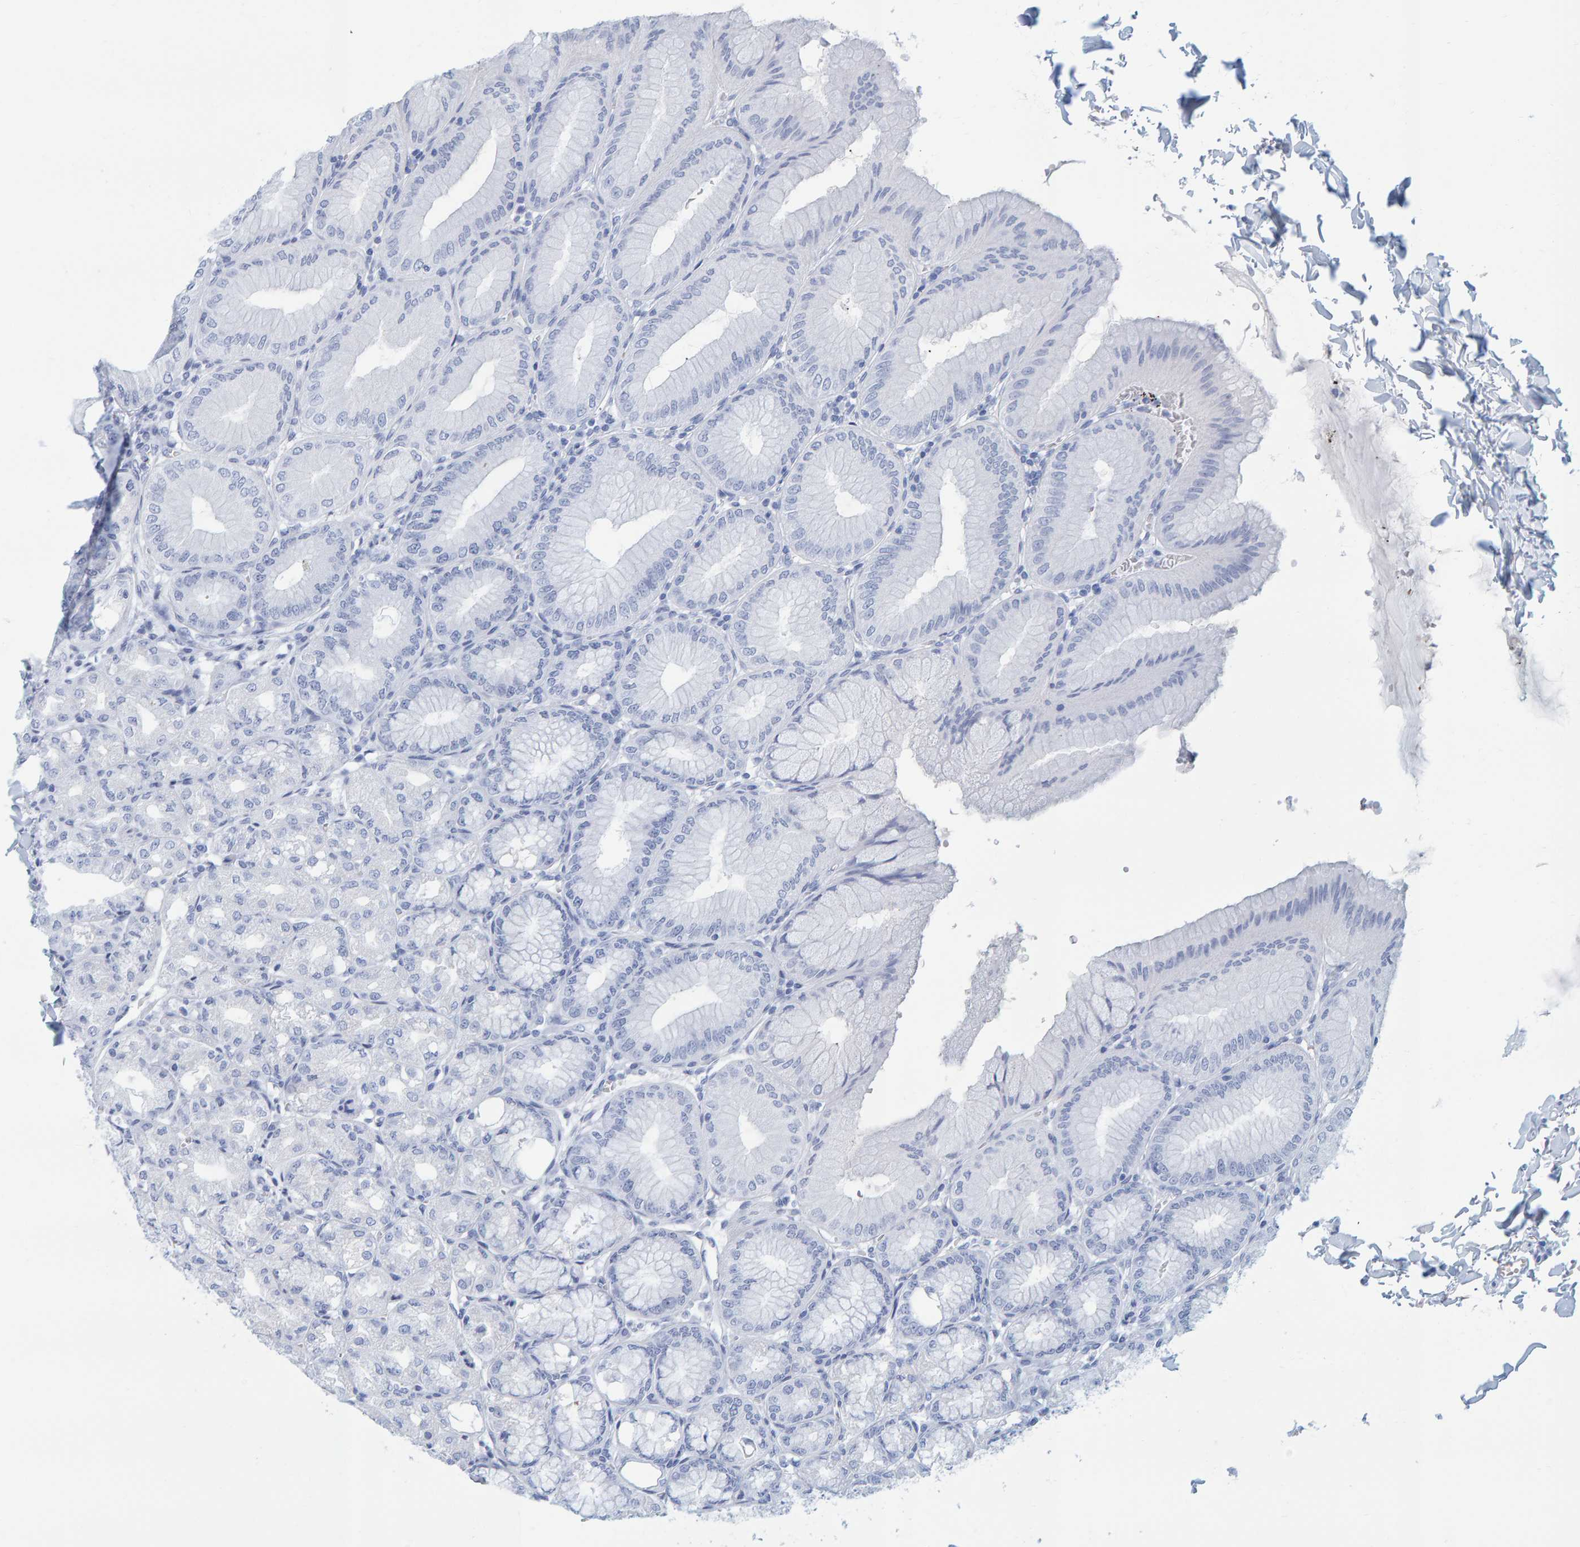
{"staining": {"intensity": "negative", "quantity": "none", "location": "none"}, "tissue": "stomach", "cell_type": "Glandular cells", "image_type": "normal", "snomed": [{"axis": "morphology", "description": "Normal tissue, NOS"}, {"axis": "topography", "description": "Stomach, lower"}], "caption": "There is no significant positivity in glandular cells of stomach. (DAB (3,3'-diaminobenzidine) immunohistochemistry (IHC) visualized using brightfield microscopy, high magnification).", "gene": "SFTPC", "patient": {"sex": "male", "age": 71}}